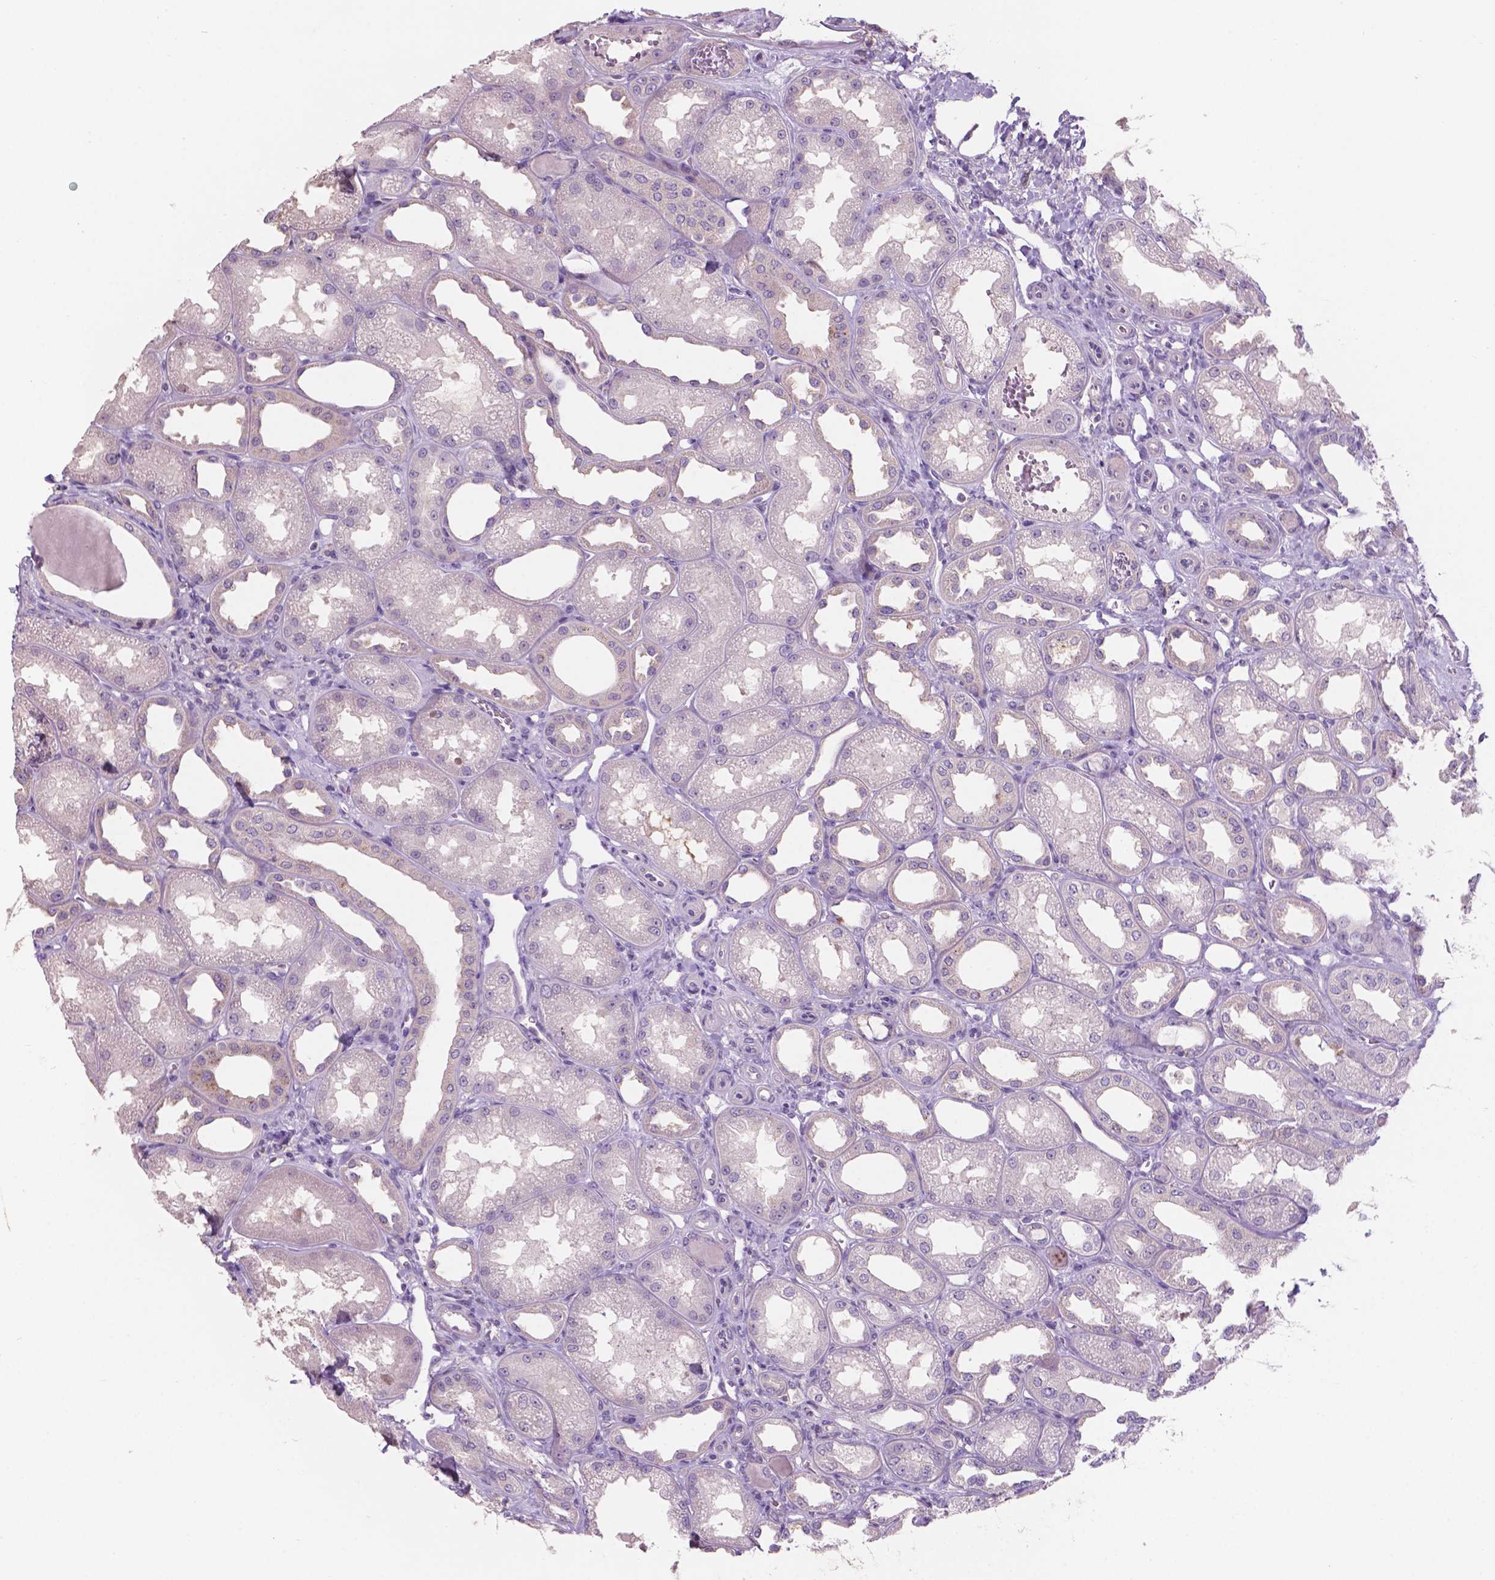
{"staining": {"intensity": "negative", "quantity": "none", "location": "none"}, "tissue": "kidney", "cell_type": "Cells in glomeruli", "image_type": "normal", "snomed": [{"axis": "morphology", "description": "Normal tissue, NOS"}, {"axis": "topography", "description": "Kidney"}], "caption": "DAB (3,3'-diaminobenzidine) immunohistochemical staining of normal kidney exhibits no significant staining in cells in glomeruli.", "gene": "SBSN", "patient": {"sex": "male", "age": 61}}